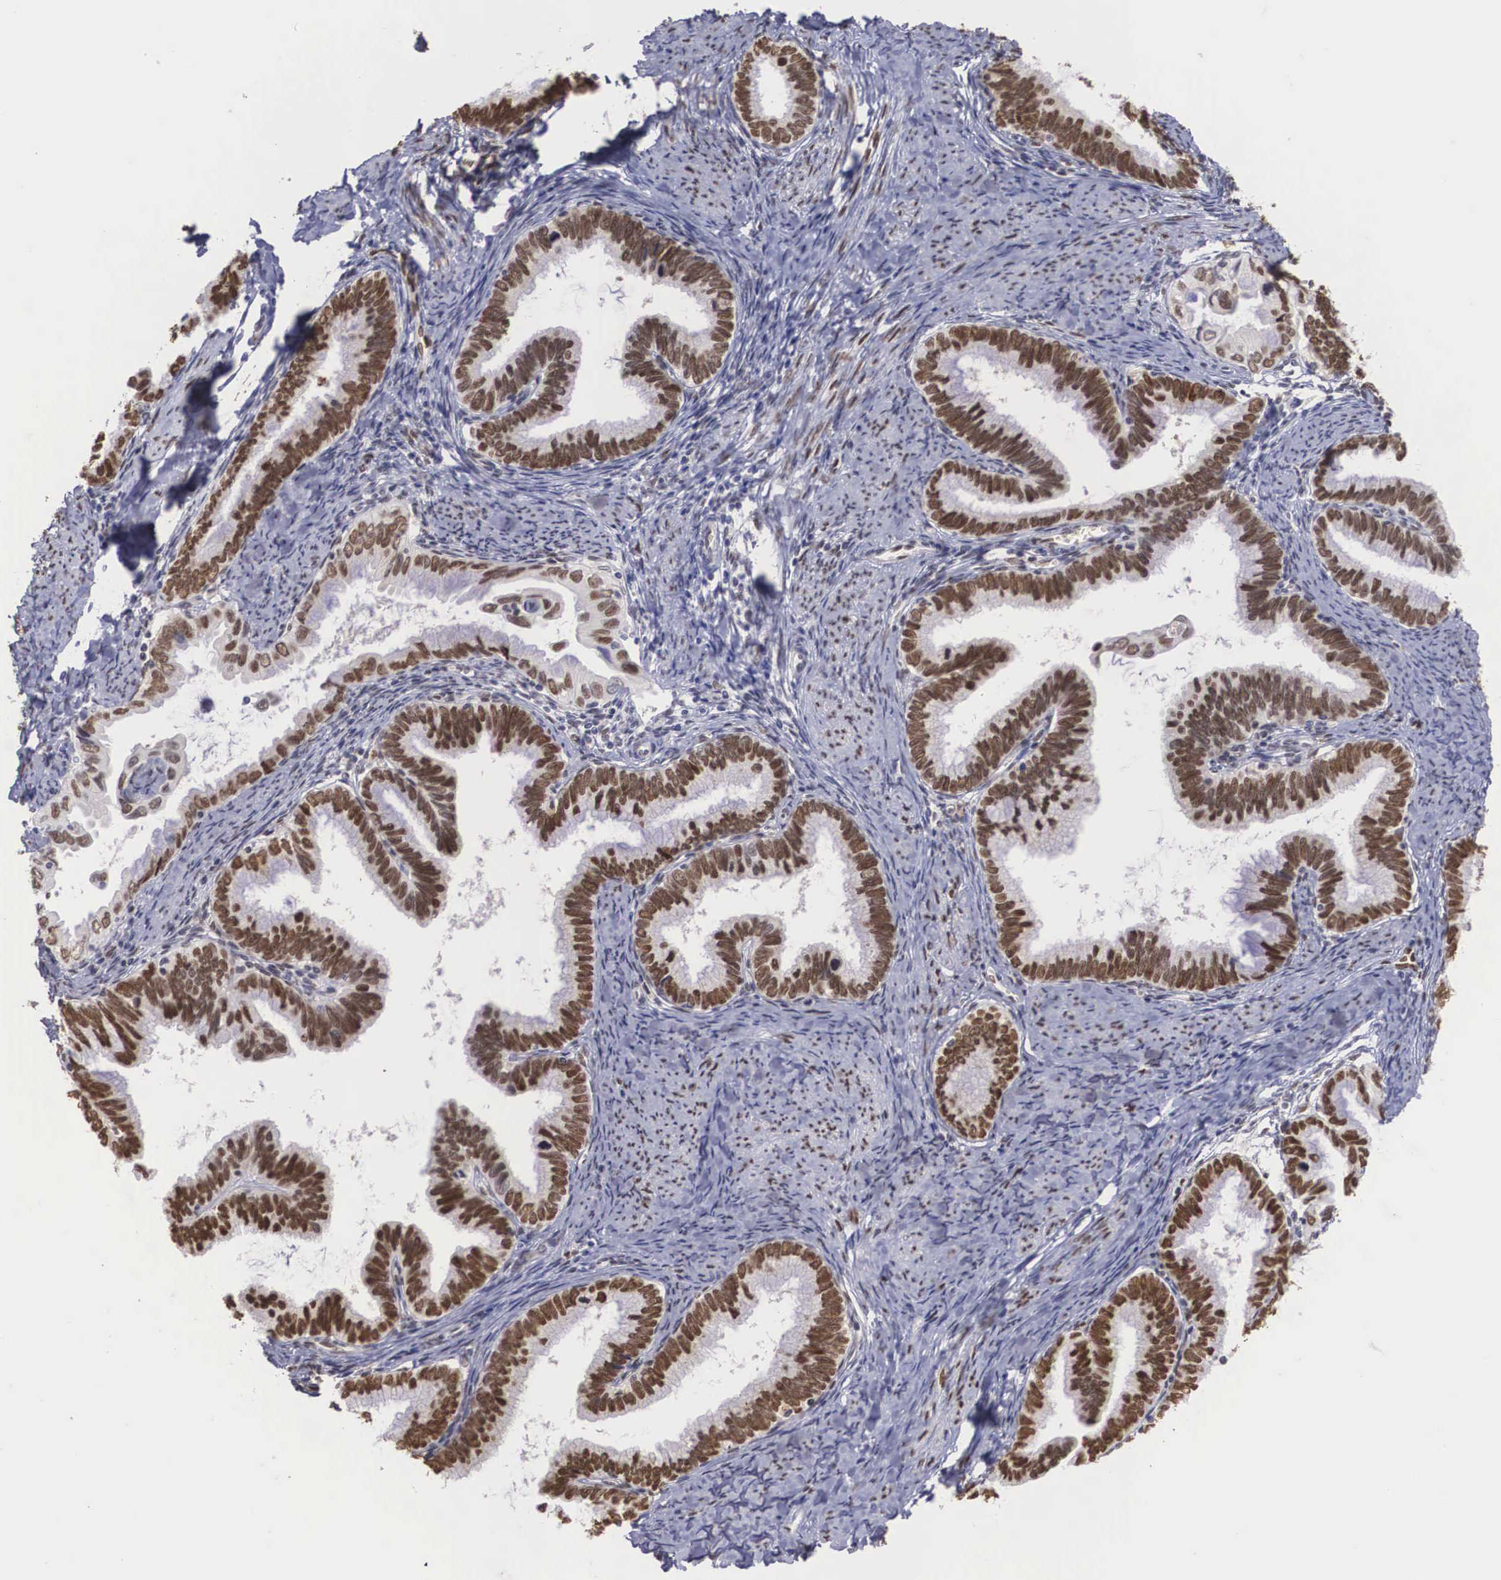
{"staining": {"intensity": "strong", "quantity": ">75%", "location": "nuclear"}, "tissue": "cervical cancer", "cell_type": "Tumor cells", "image_type": "cancer", "snomed": [{"axis": "morphology", "description": "Adenocarcinoma, NOS"}, {"axis": "topography", "description": "Cervix"}], "caption": "The immunohistochemical stain shows strong nuclear expression in tumor cells of cervical cancer (adenocarcinoma) tissue. (Stains: DAB in brown, nuclei in blue, Microscopy: brightfield microscopy at high magnification).", "gene": "HMGN5", "patient": {"sex": "female", "age": 49}}